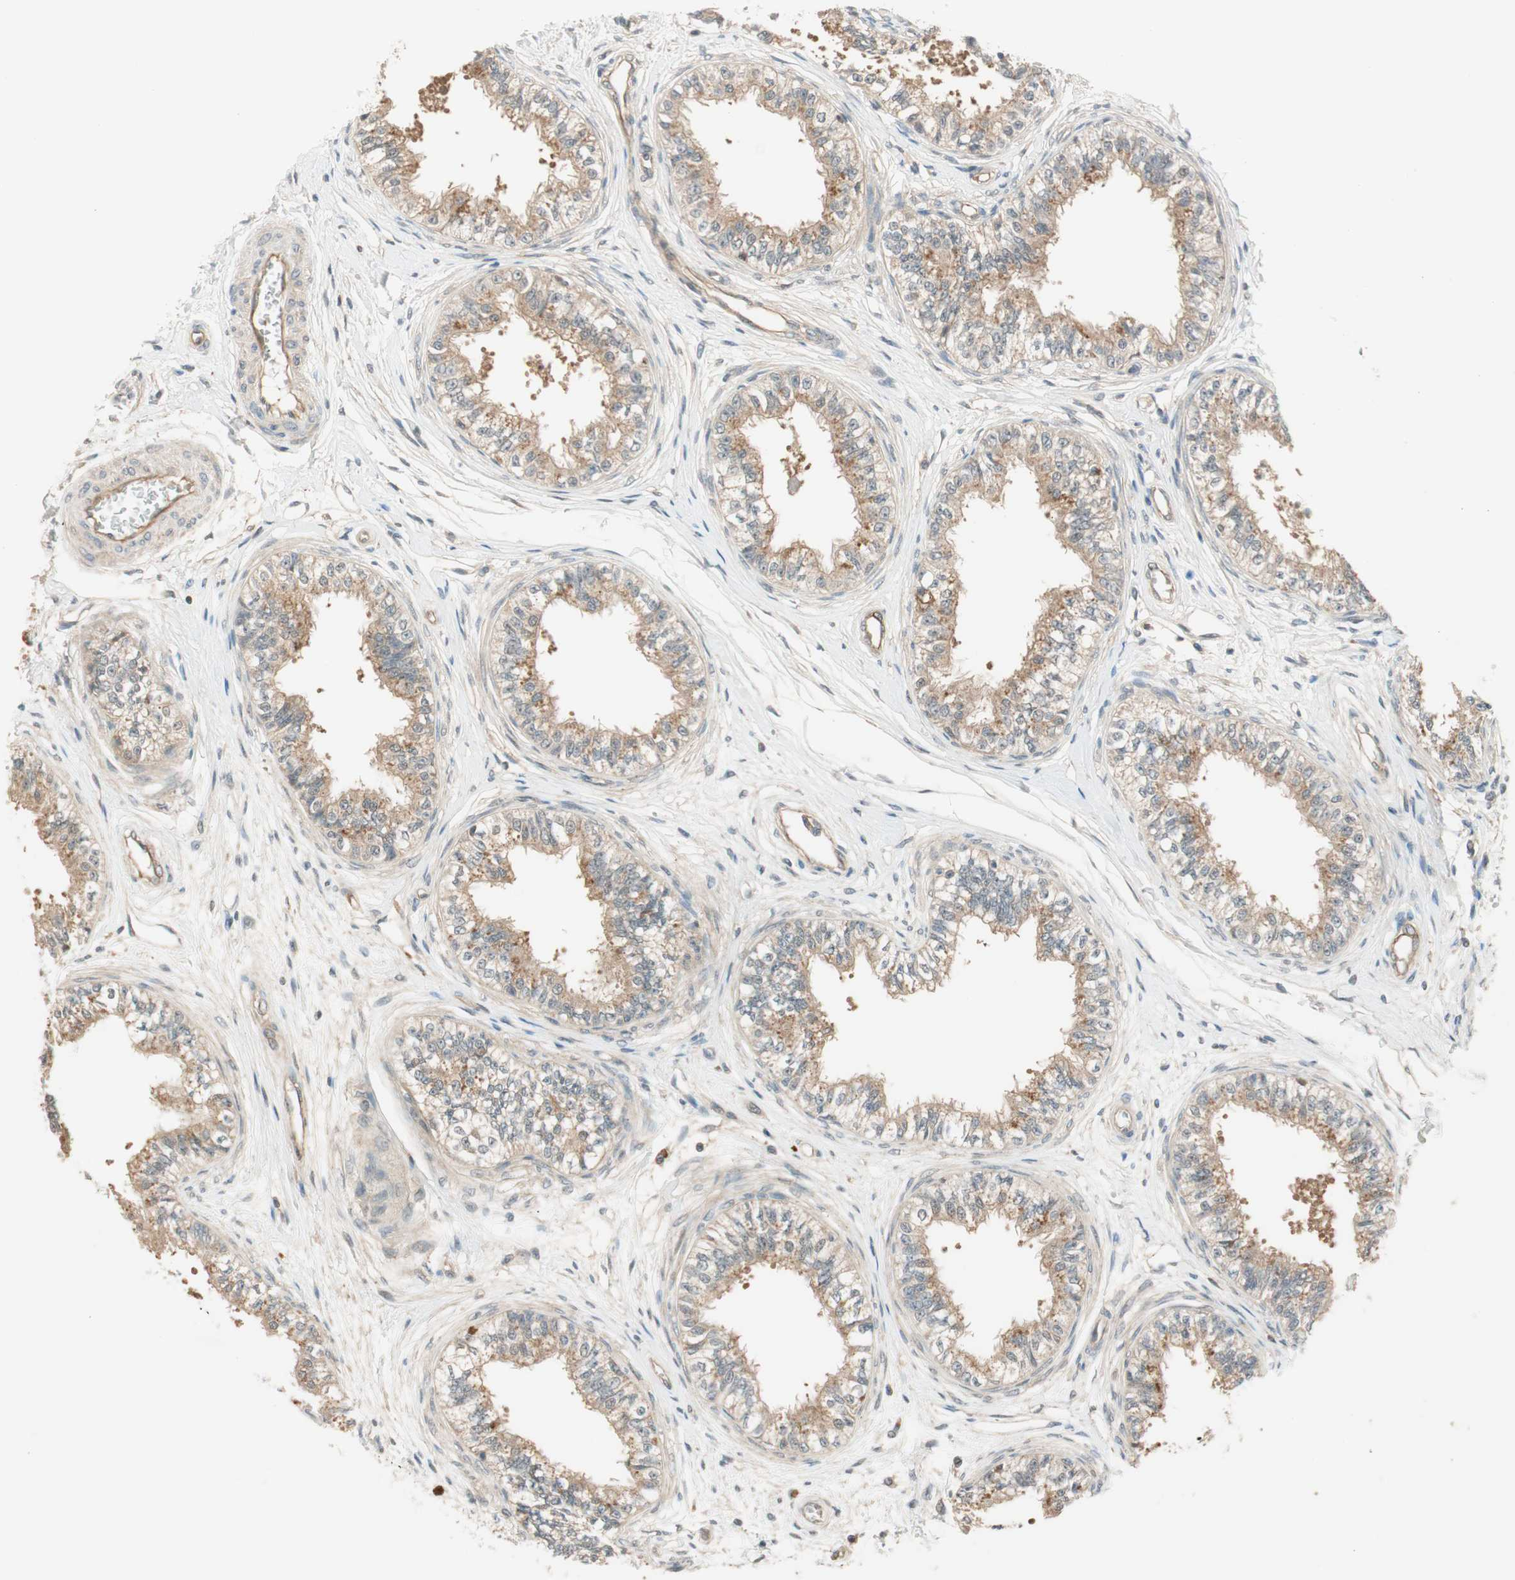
{"staining": {"intensity": "moderate", "quantity": ">75%", "location": "cytoplasmic/membranous,nuclear"}, "tissue": "epididymis", "cell_type": "Glandular cells", "image_type": "normal", "snomed": [{"axis": "morphology", "description": "Normal tissue, NOS"}, {"axis": "morphology", "description": "Adenocarcinoma, metastatic, NOS"}, {"axis": "topography", "description": "Testis"}, {"axis": "topography", "description": "Epididymis"}], "caption": "High-magnification brightfield microscopy of normal epididymis stained with DAB (brown) and counterstained with hematoxylin (blue). glandular cells exhibit moderate cytoplasmic/membranous,nuclear staining is seen in about>75% of cells.", "gene": "PSMD8", "patient": {"sex": "male", "age": 26}}